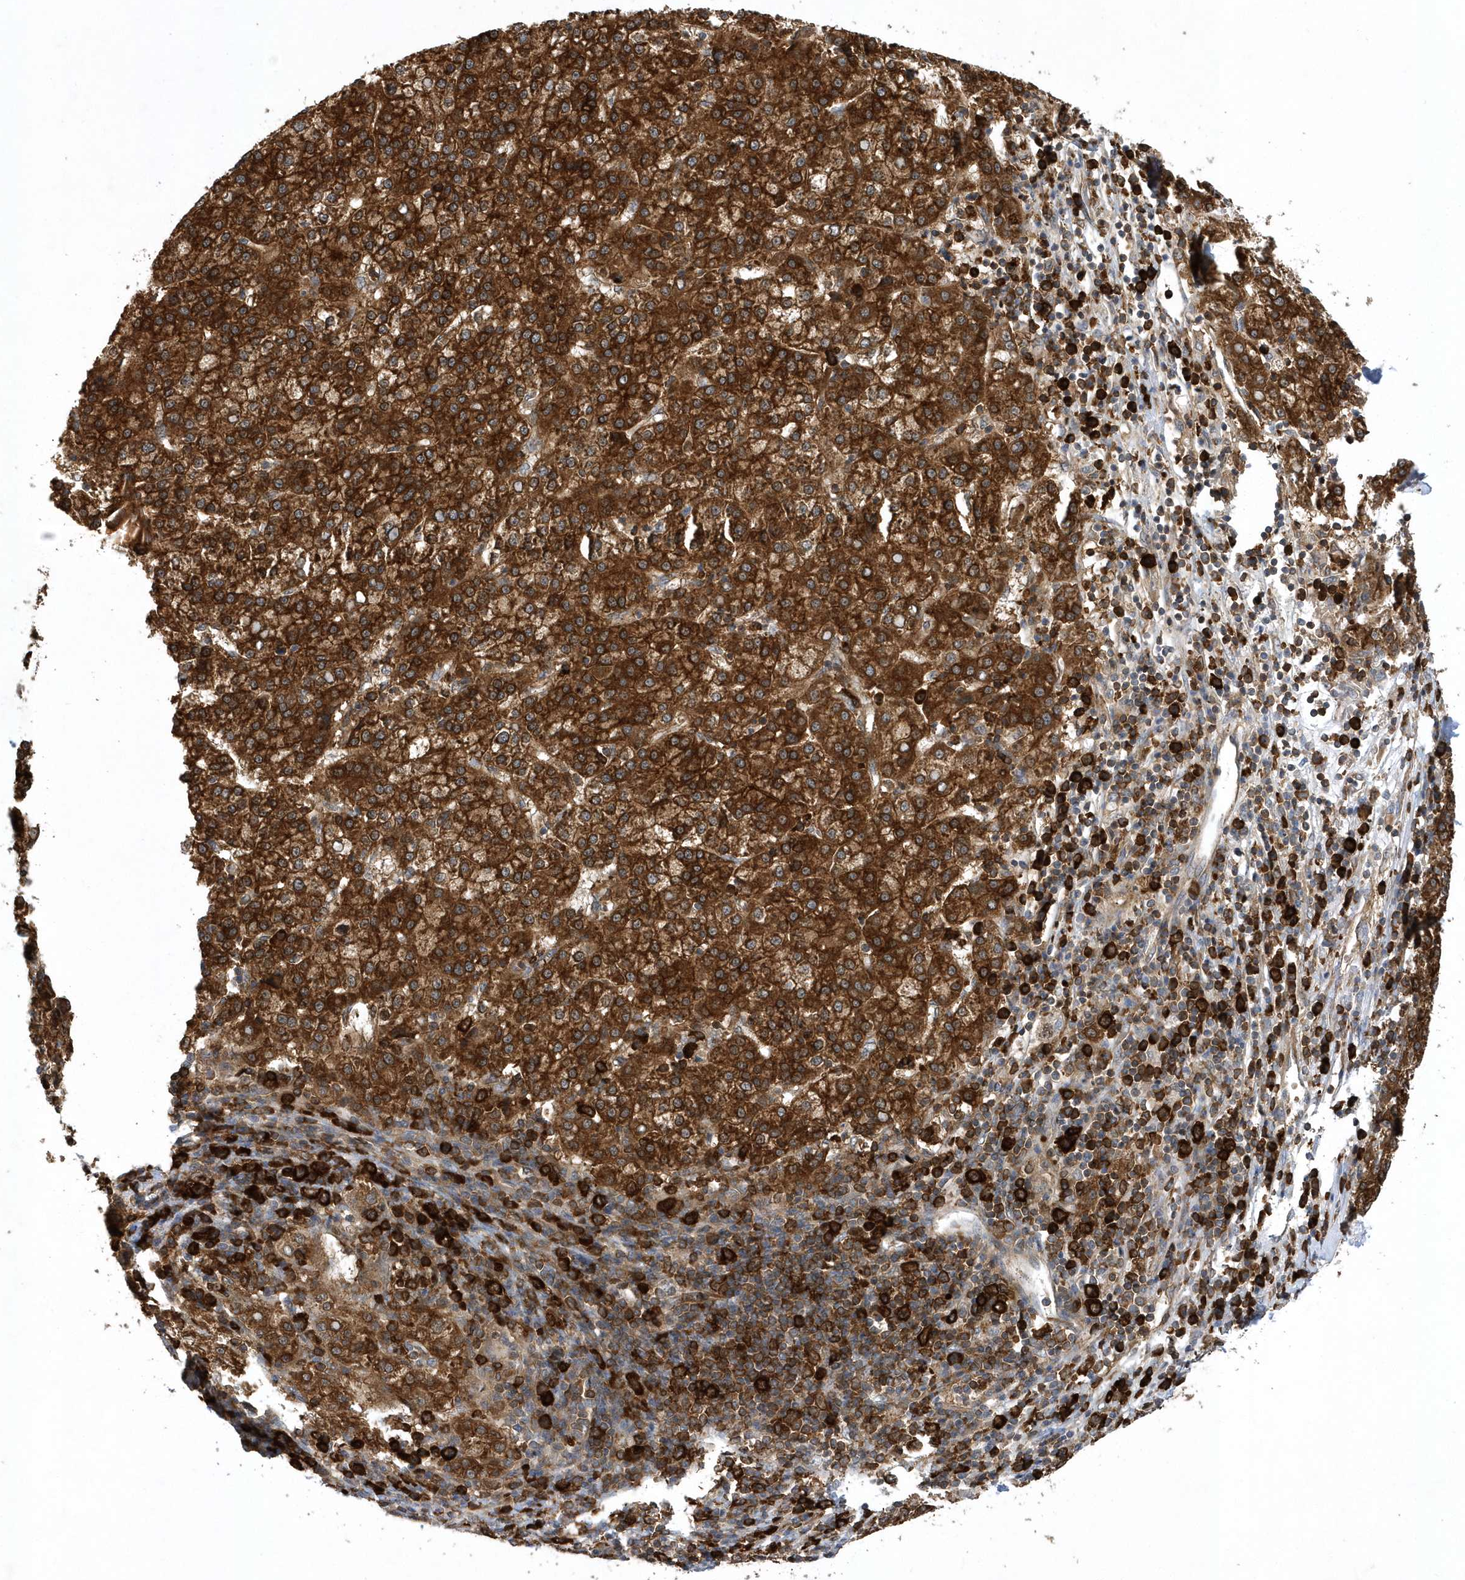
{"staining": {"intensity": "strong", "quantity": ">75%", "location": "cytoplasmic/membranous"}, "tissue": "liver cancer", "cell_type": "Tumor cells", "image_type": "cancer", "snomed": [{"axis": "morphology", "description": "Carcinoma, Hepatocellular, NOS"}, {"axis": "topography", "description": "Liver"}], "caption": "Liver cancer (hepatocellular carcinoma) tissue demonstrates strong cytoplasmic/membranous staining in approximately >75% of tumor cells", "gene": "PAICS", "patient": {"sex": "female", "age": 58}}